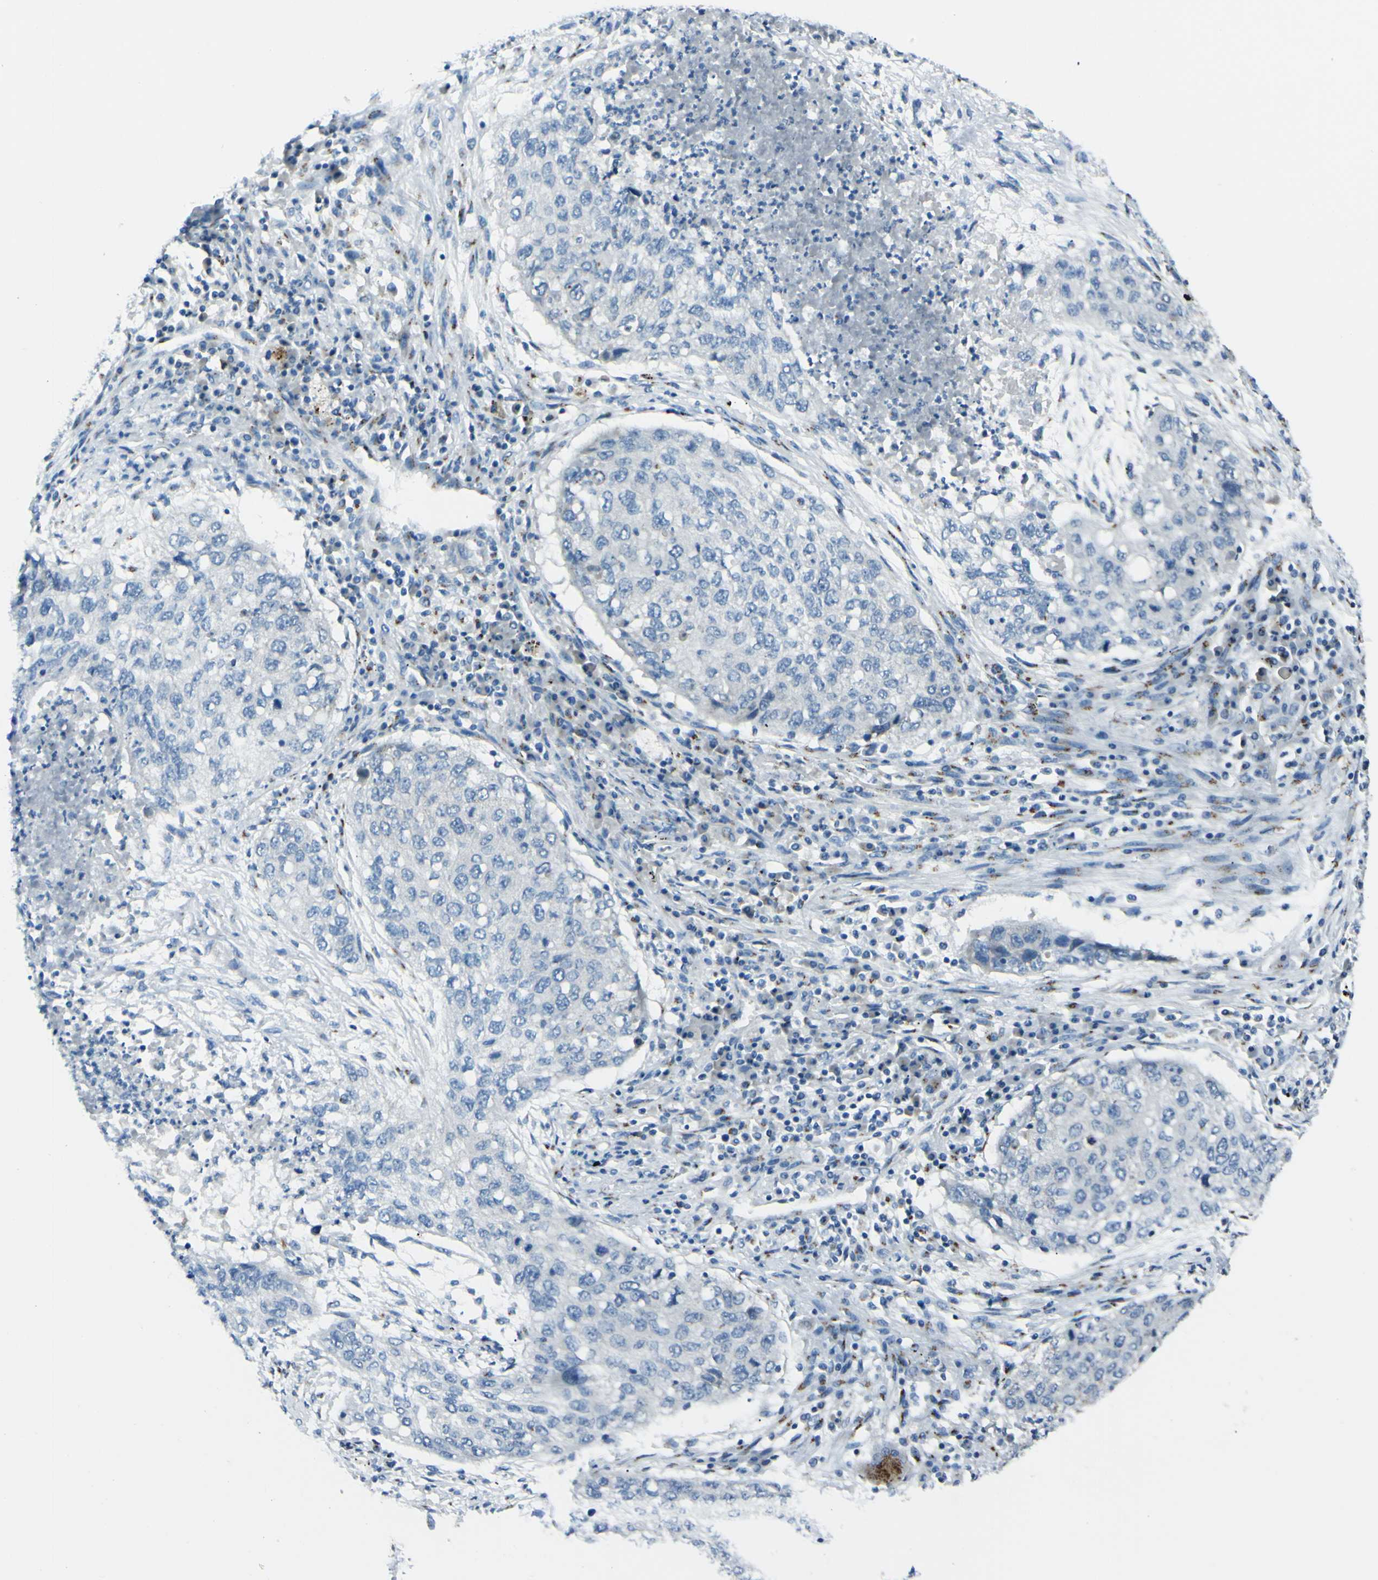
{"staining": {"intensity": "negative", "quantity": "none", "location": "none"}, "tissue": "lung cancer", "cell_type": "Tumor cells", "image_type": "cancer", "snomed": [{"axis": "morphology", "description": "Squamous cell carcinoma, NOS"}, {"axis": "topography", "description": "Lung"}], "caption": "Human lung cancer stained for a protein using IHC shows no staining in tumor cells.", "gene": "B4GALT1", "patient": {"sex": "female", "age": 63}}